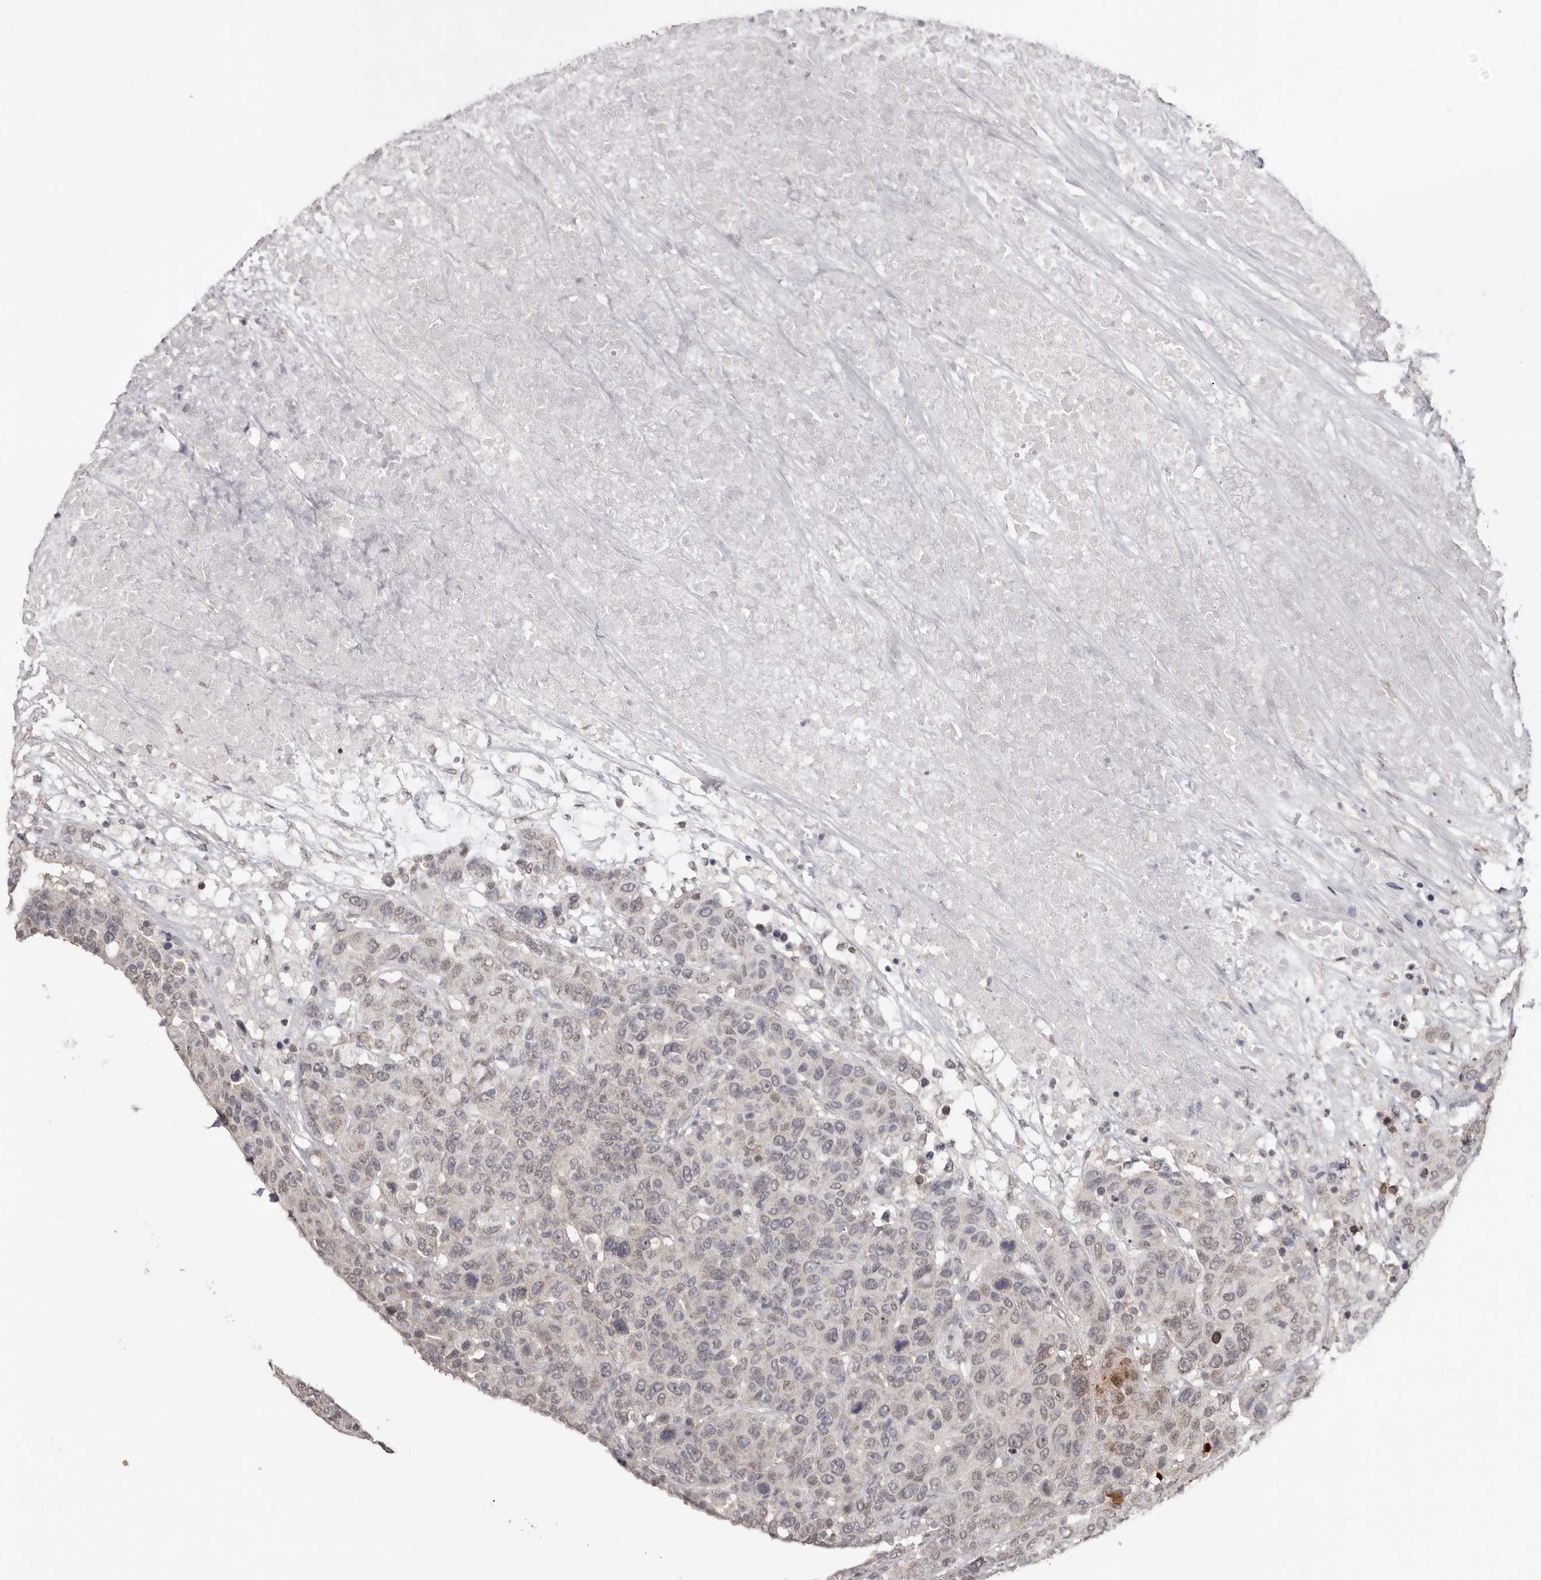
{"staining": {"intensity": "weak", "quantity": "<25%", "location": "cytoplasmic/membranous"}, "tissue": "breast cancer", "cell_type": "Tumor cells", "image_type": "cancer", "snomed": [{"axis": "morphology", "description": "Duct carcinoma"}, {"axis": "topography", "description": "Breast"}], "caption": "Immunohistochemistry micrograph of infiltrating ductal carcinoma (breast) stained for a protein (brown), which reveals no positivity in tumor cells.", "gene": "LINGO2", "patient": {"sex": "female", "age": 37}}